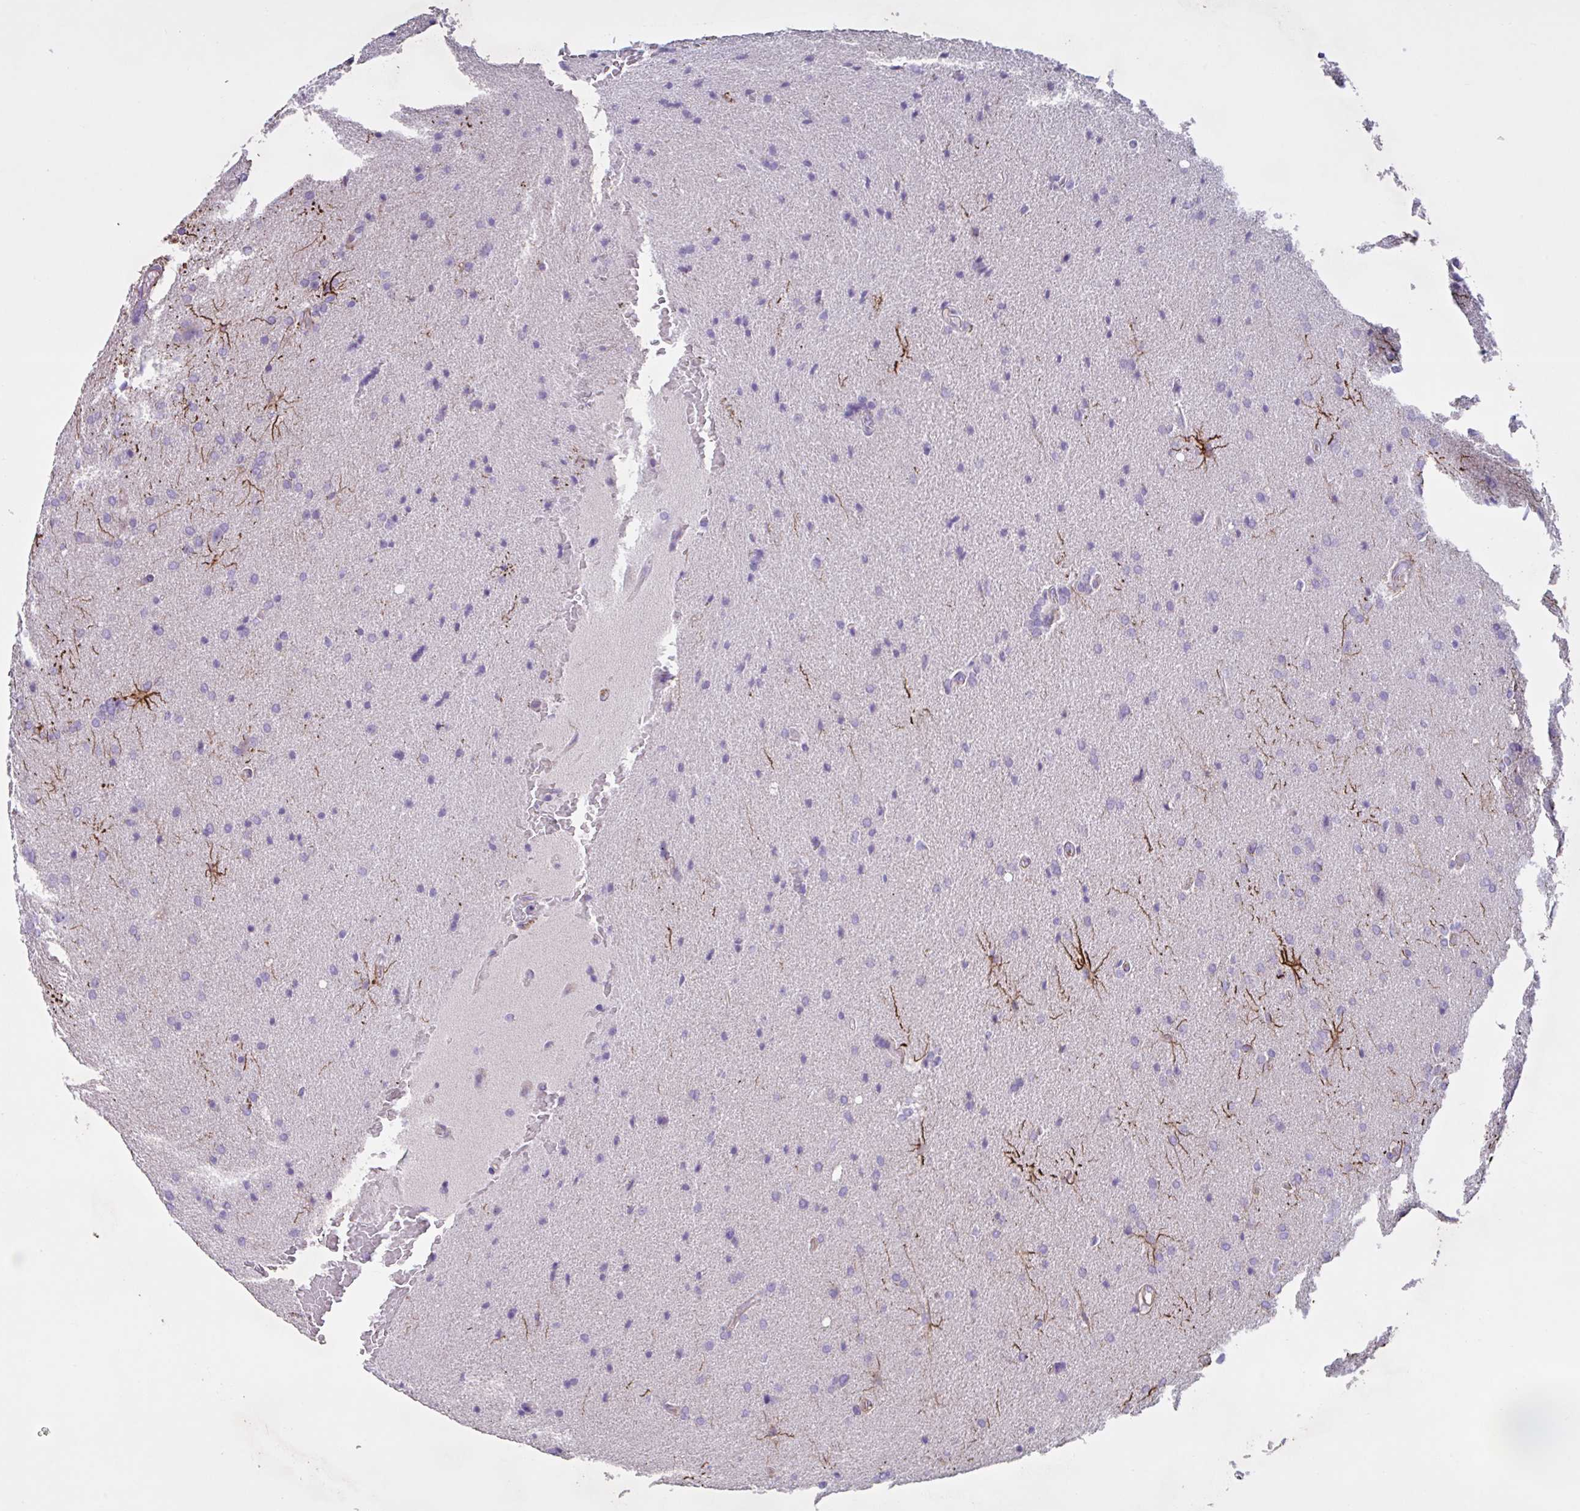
{"staining": {"intensity": "negative", "quantity": "none", "location": "none"}, "tissue": "glioma", "cell_type": "Tumor cells", "image_type": "cancer", "snomed": [{"axis": "morphology", "description": "Glioma, malignant, High grade"}, {"axis": "topography", "description": "Brain"}], "caption": "Tumor cells show no significant protein staining in malignant glioma (high-grade).", "gene": "TMEM86B", "patient": {"sex": "male", "age": 56}}